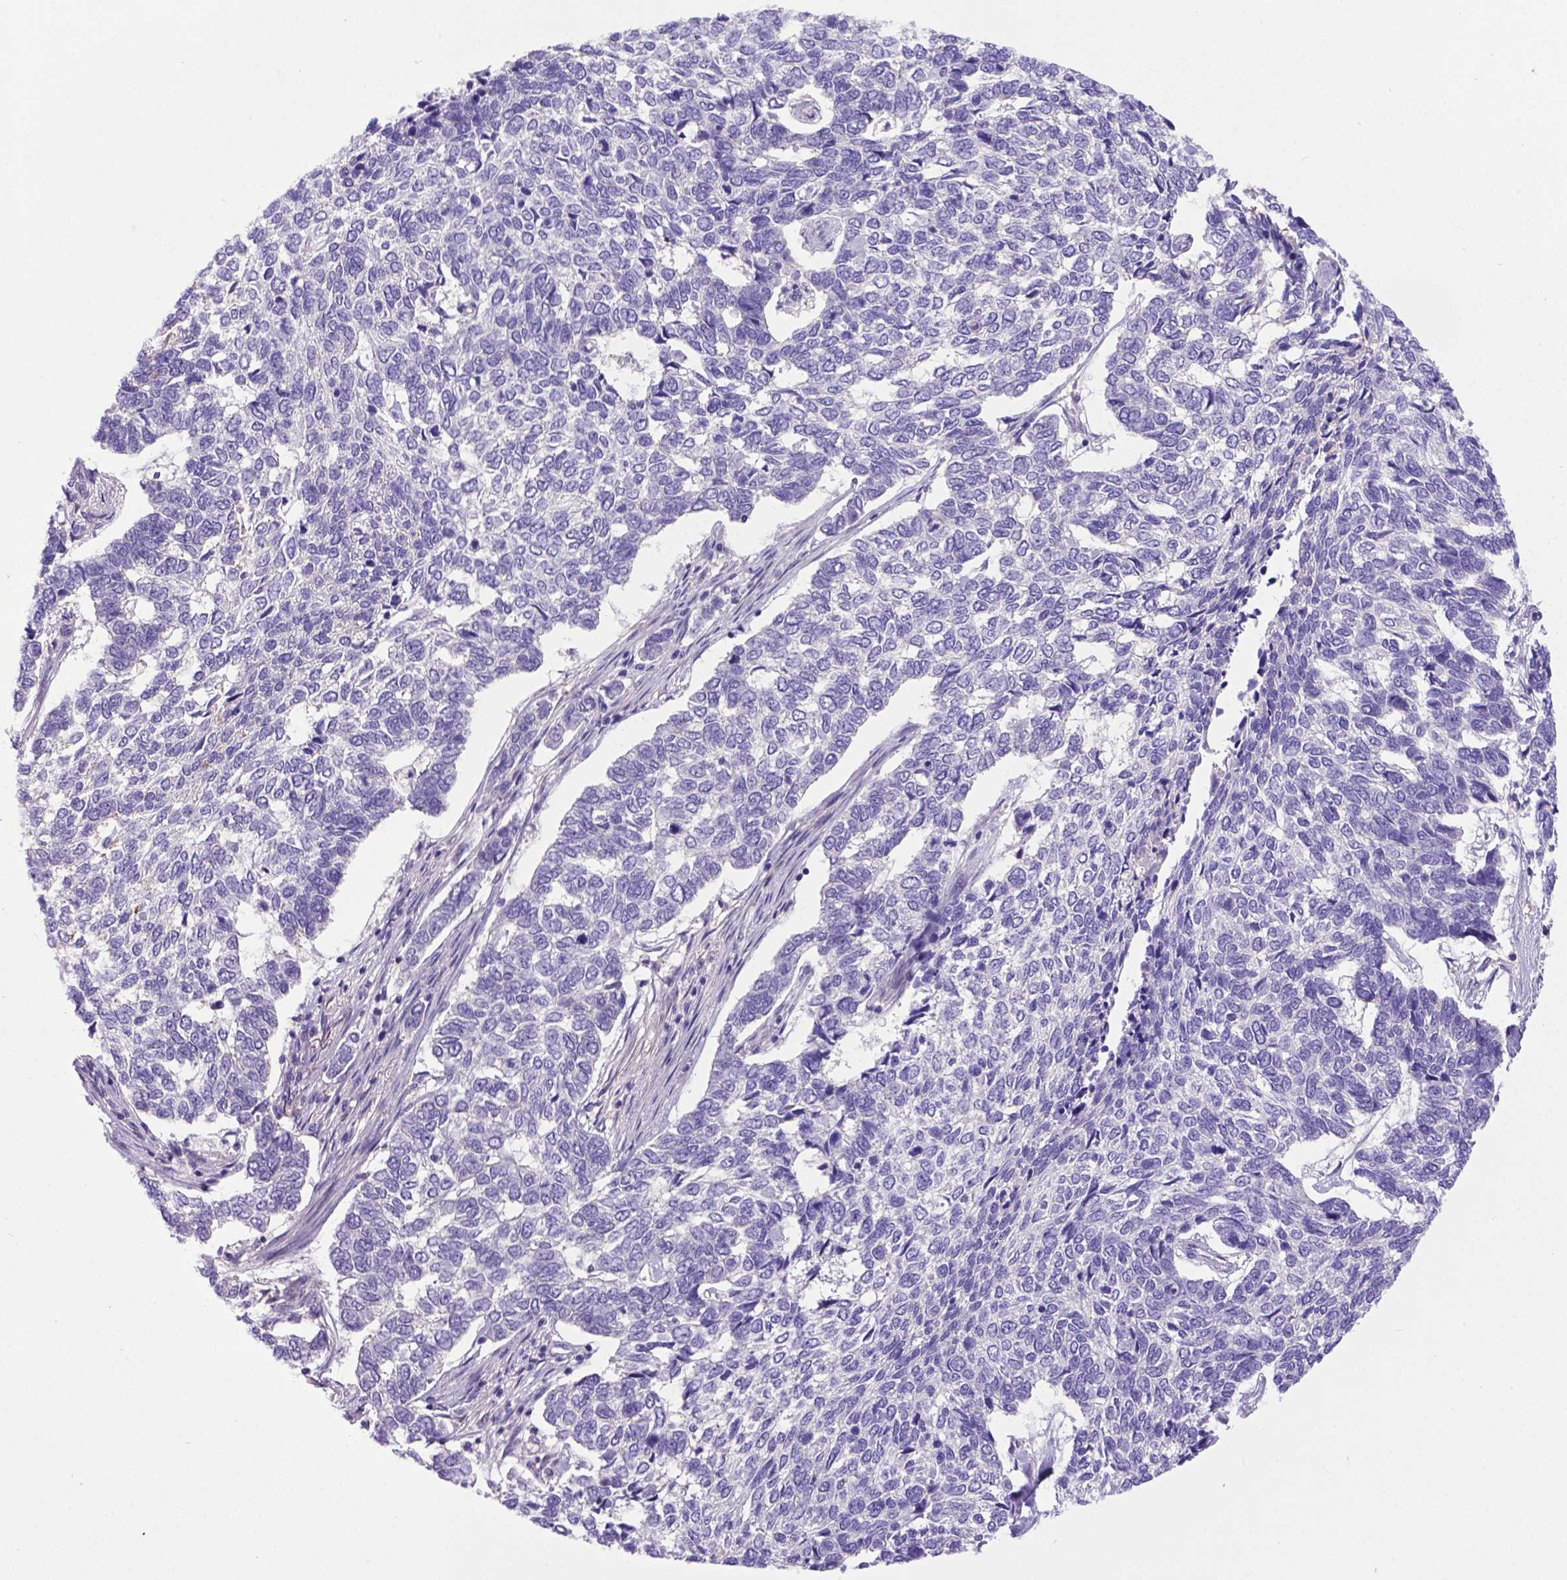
{"staining": {"intensity": "negative", "quantity": "none", "location": "none"}, "tissue": "skin cancer", "cell_type": "Tumor cells", "image_type": "cancer", "snomed": [{"axis": "morphology", "description": "Basal cell carcinoma"}, {"axis": "topography", "description": "Skin"}], "caption": "High magnification brightfield microscopy of basal cell carcinoma (skin) stained with DAB (3,3'-diaminobenzidine) (brown) and counterstained with hematoxylin (blue): tumor cells show no significant staining.", "gene": "ADRA2B", "patient": {"sex": "female", "age": 65}}